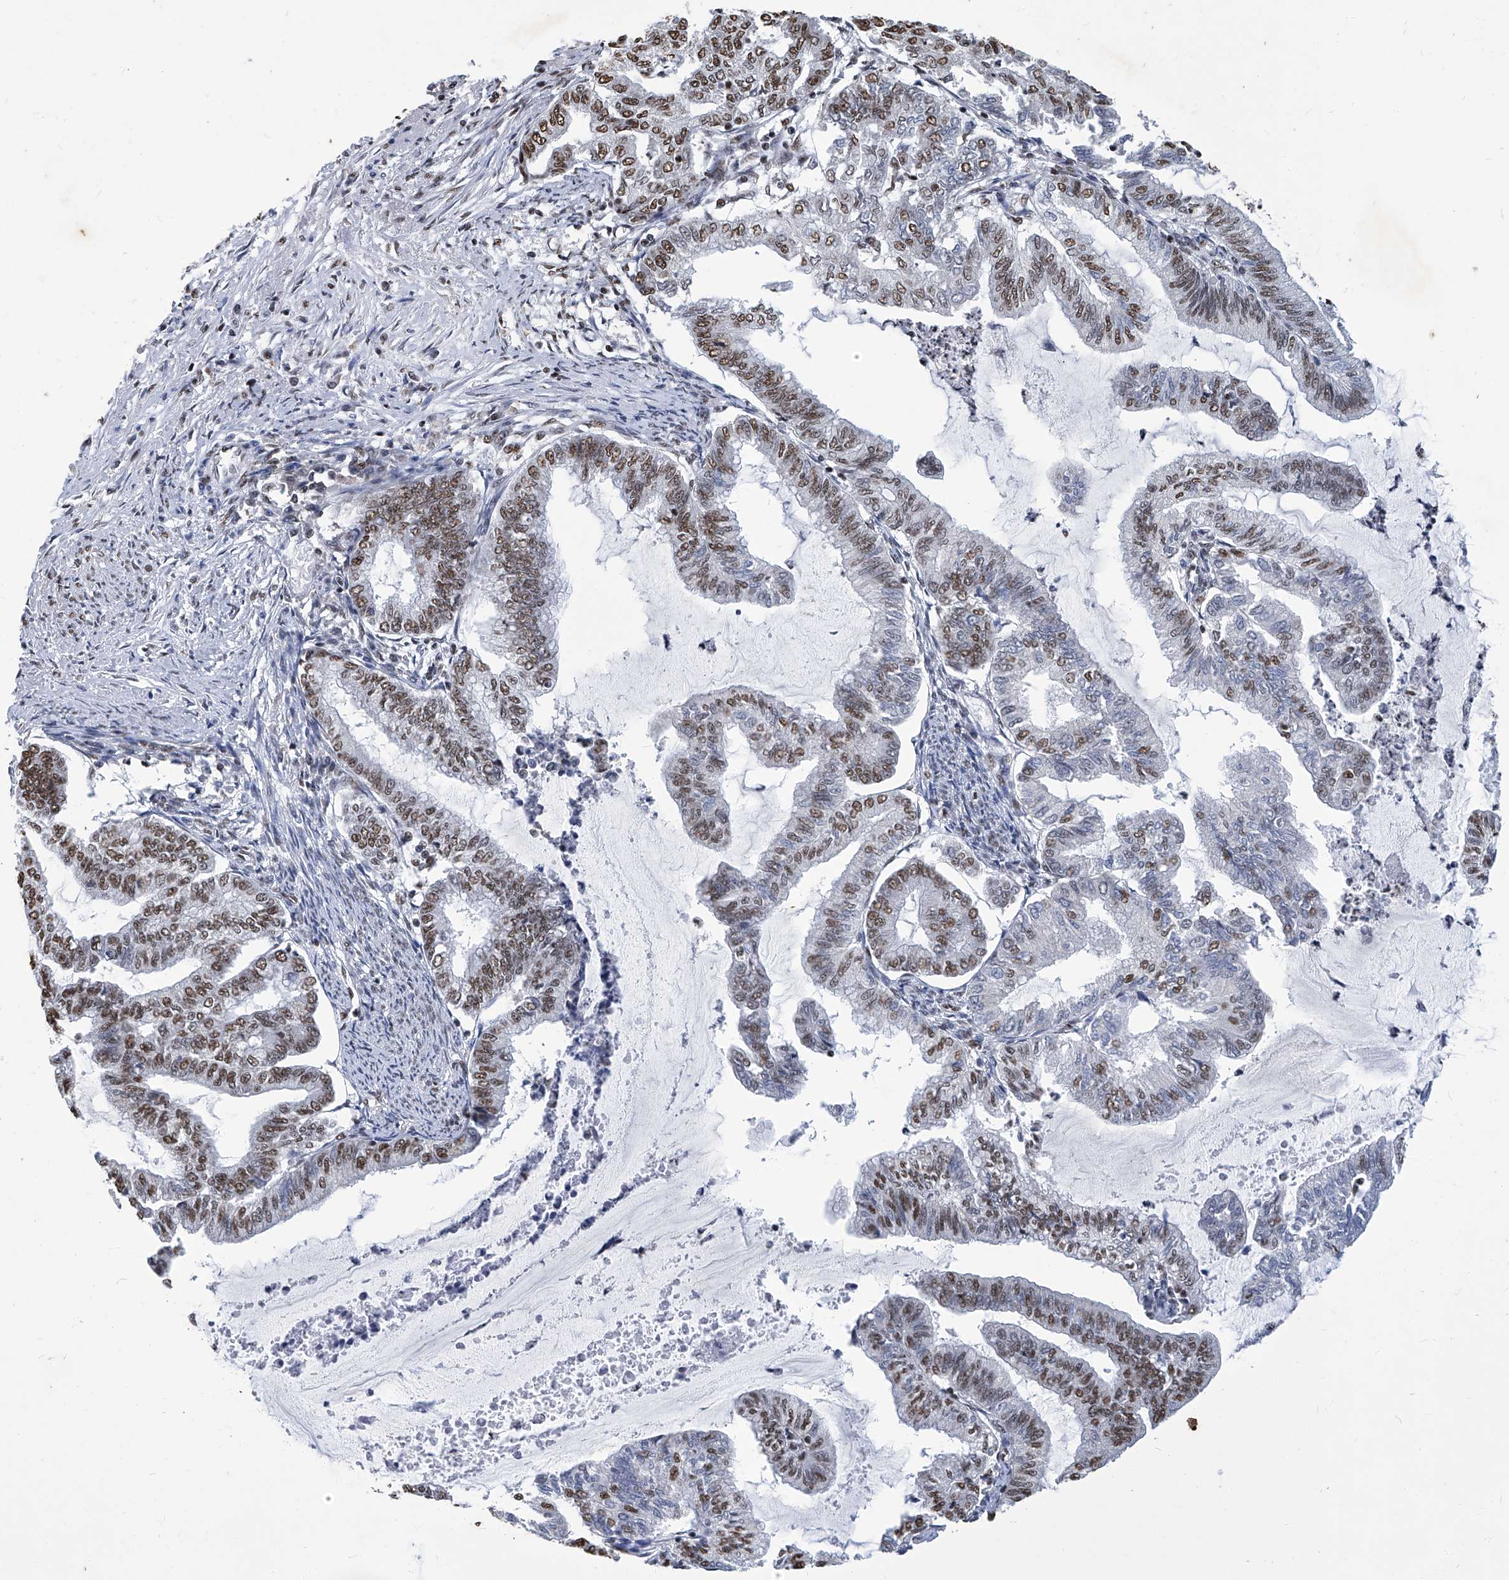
{"staining": {"intensity": "moderate", "quantity": ">75%", "location": "nuclear"}, "tissue": "endometrial cancer", "cell_type": "Tumor cells", "image_type": "cancer", "snomed": [{"axis": "morphology", "description": "Adenocarcinoma, NOS"}, {"axis": "topography", "description": "Endometrium"}], "caption": "Endometrial adenocarcinoma stained with a brown dye shows moderate nuclear positive staining in approximately >75% of tumor cells.", "gene": "HBP1", "patient": {"sex": "female", "age": 79}}